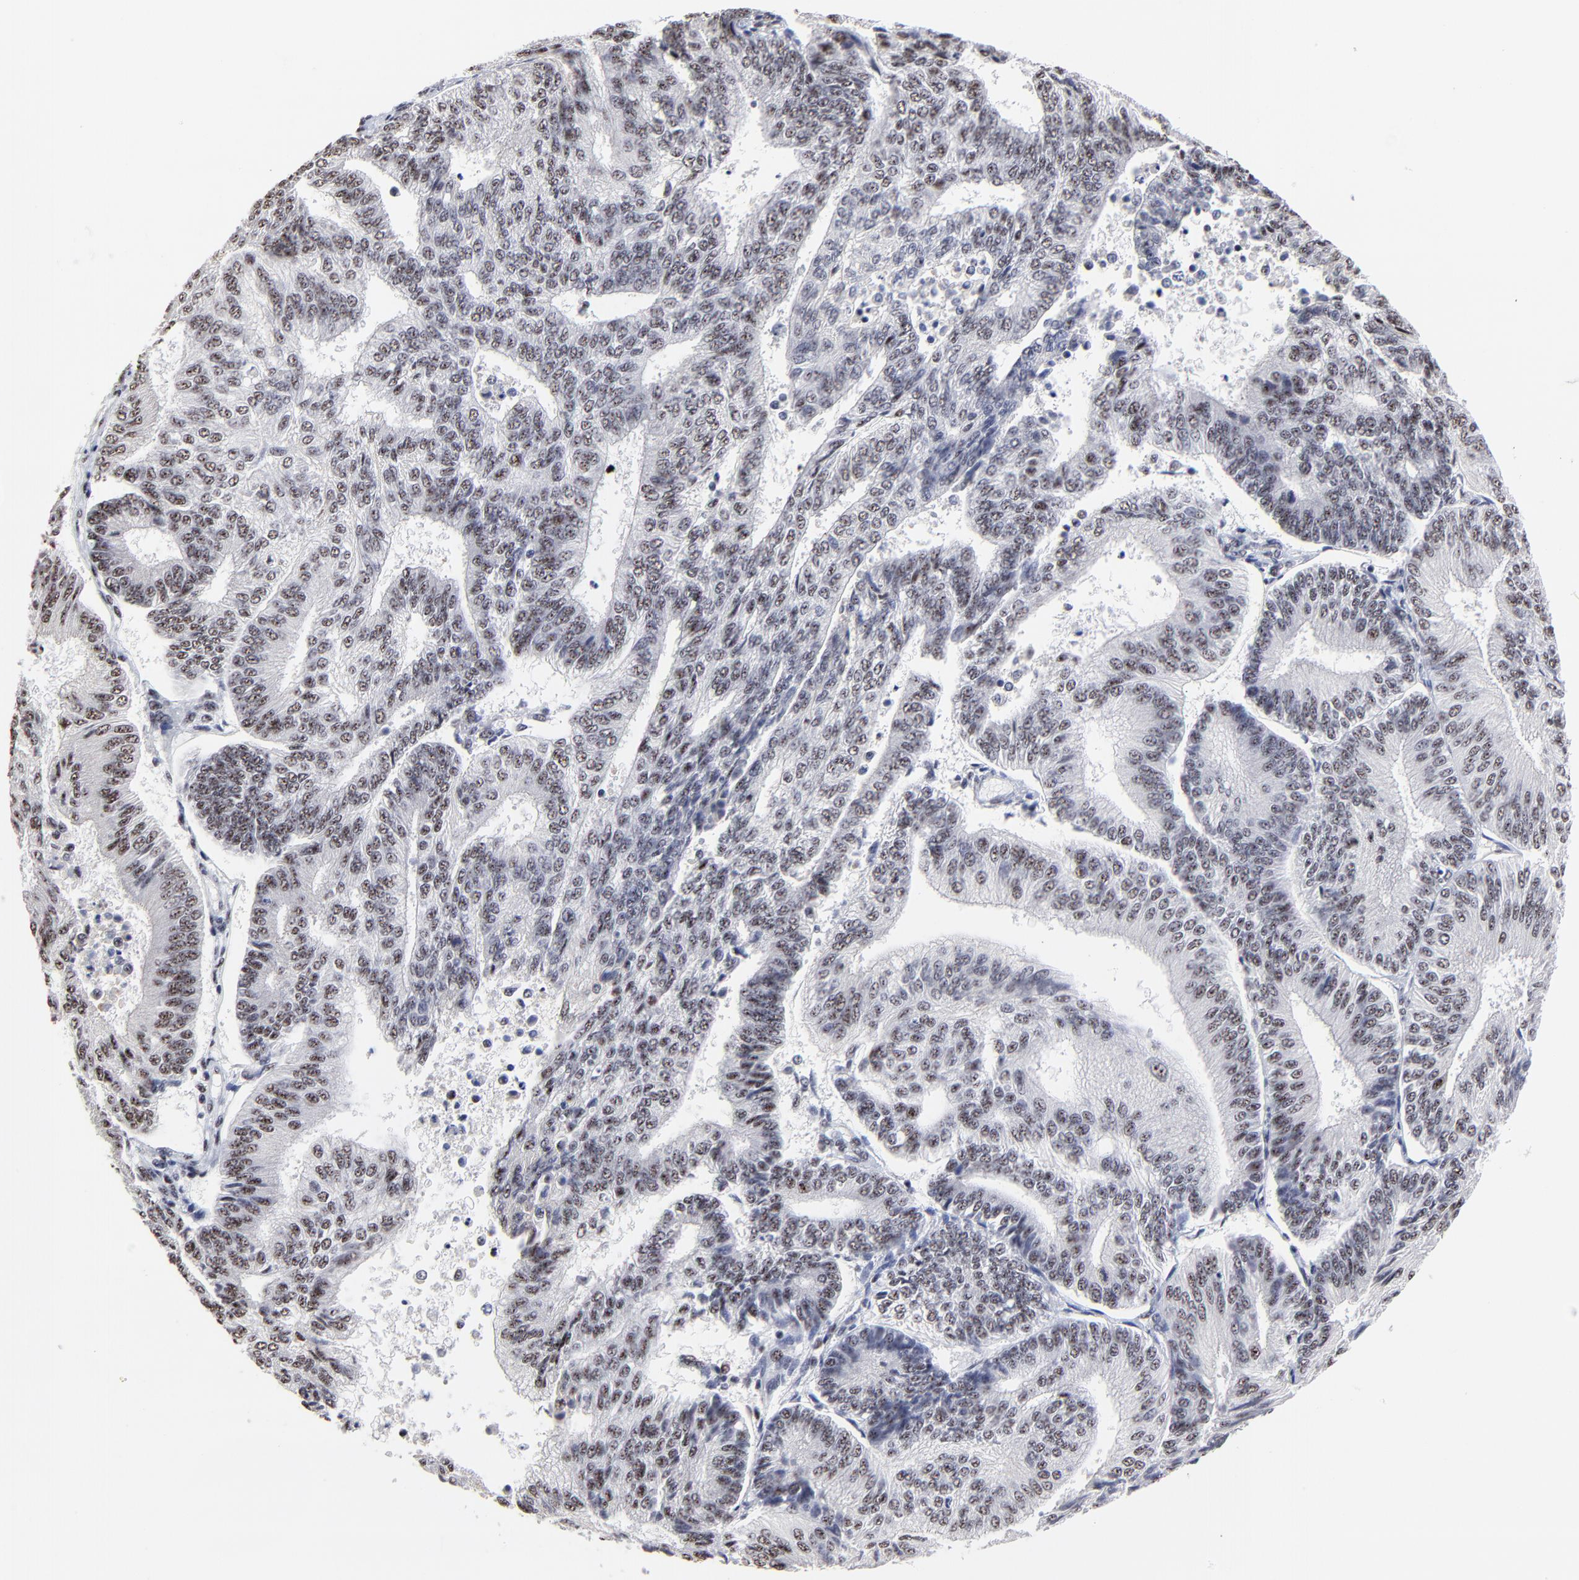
{"staining": {"intensity": "weak", "quantity": "25%-75%", "location": "nuclear"}, "tissue": "endometrial cancer", "cell_type": "Tumor cells", "image_type": "cancer", "snomed": [{"axis": "morphology", "description": "Adenocarcinoma, NOS"}, {"axis": "topography", "description": "Endometrium"}], "caption": "Immunohistochemical staining of endometrial cancer (adenocarcinoma) exhibits low levels of weak nuclear protein positivity in approximately 25%-75% of tumor cells. The protein of interest is shown in brown color, while the nuclei are stained blue.", "gene": "MBD4", "patient": {"sex": "female", "age": 55}}